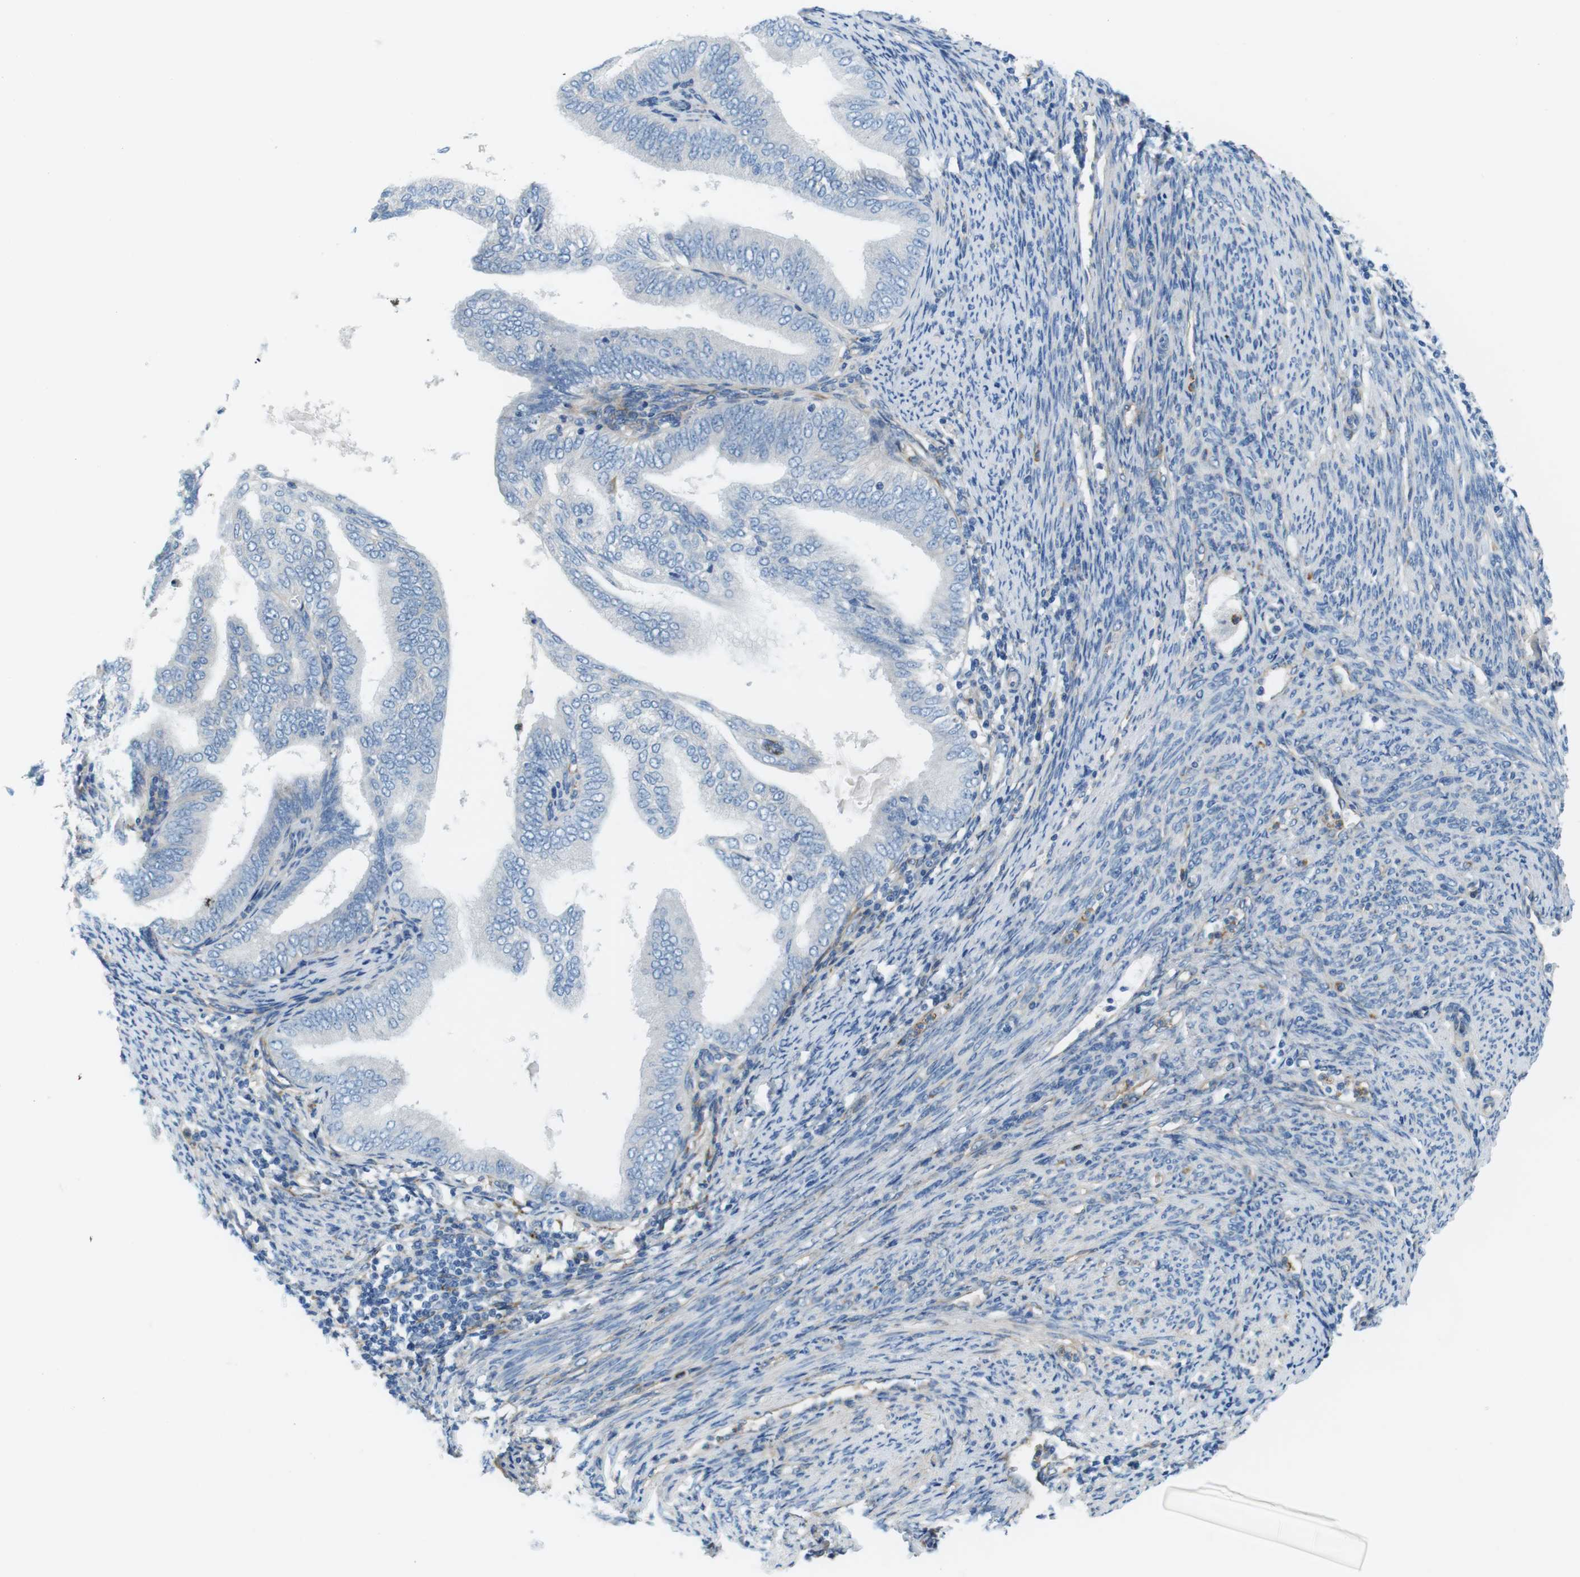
{"staining": {"intensity": "negative", "quantity": "none", "location": "none"}, "tissue": "endometrial cancer", "cell_type": "Tumor cells", "image_type": "cancer", "snomed": [{"axis": "morphology", "description": "Adenocarcinoma, NOS"}, {"axis": "topography", "description": "Endometrium"}], "caption": "The image displays no significant positivity in tumor cells of endometrial cancer.", "gene": "EMP2", "patient": {"sex": "female", "age": 58}}